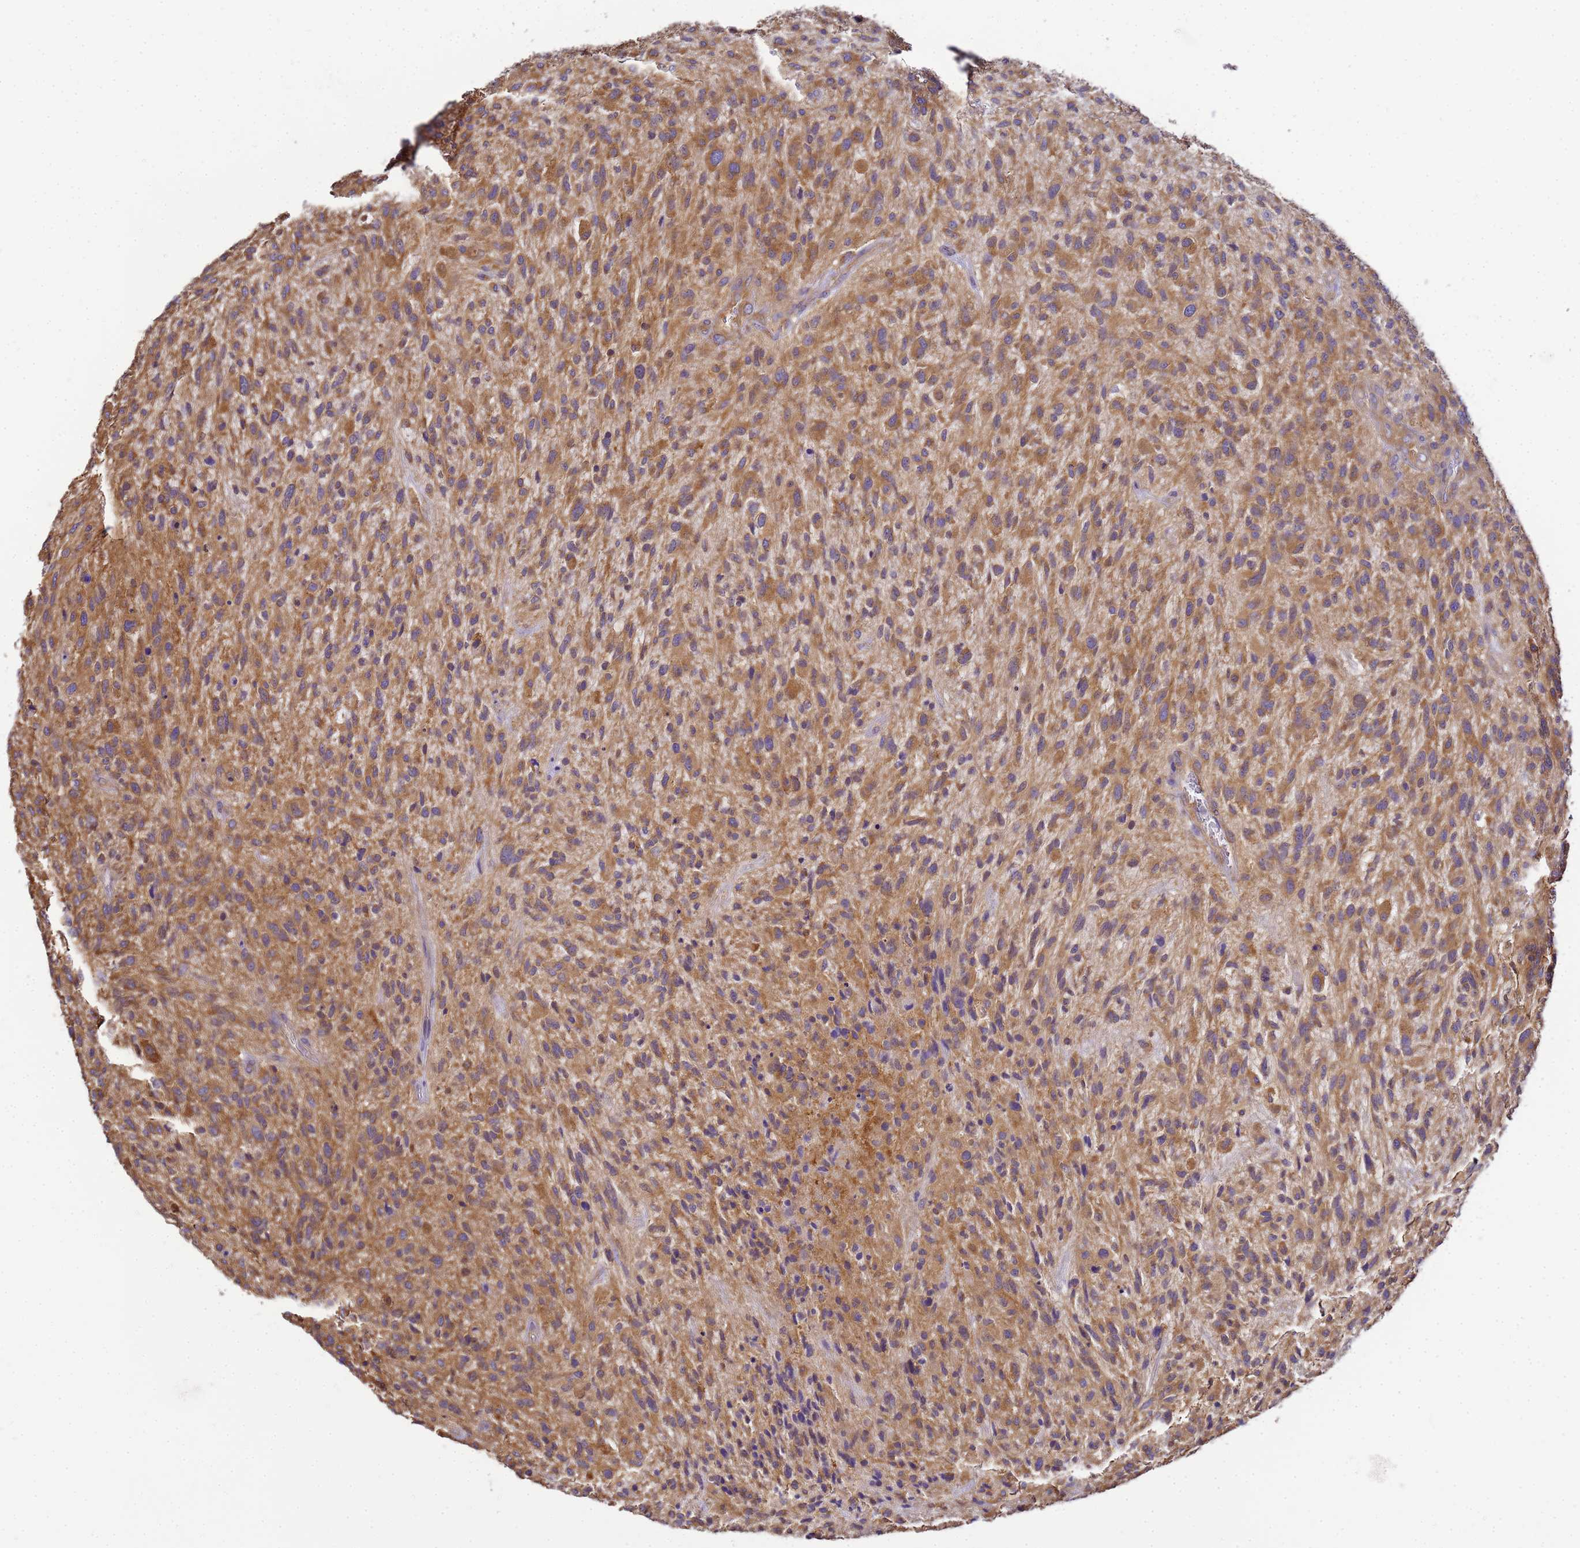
{"staining": {"intensity": "moderate", "quantity": ">75%", "location": "cytoplasmic/membranous"}, "tissue": "glioma", "cell_type": "Tumor cells", "image_type": "cancer", "snomed": [{"axis": "morphology", "description": "Glioma, malignant, High grade"}, {"axis": "topography", "description": "Brain"}], "caption": "High-grade glioma (malignant) tissue demonstrates moderate cytoplasmic/membranous staining in approximately >75% of tumor cells, visualized by immunohistochemistry.", "gene": "NARS1", "patient": {"sex": "male", "age": 47}}